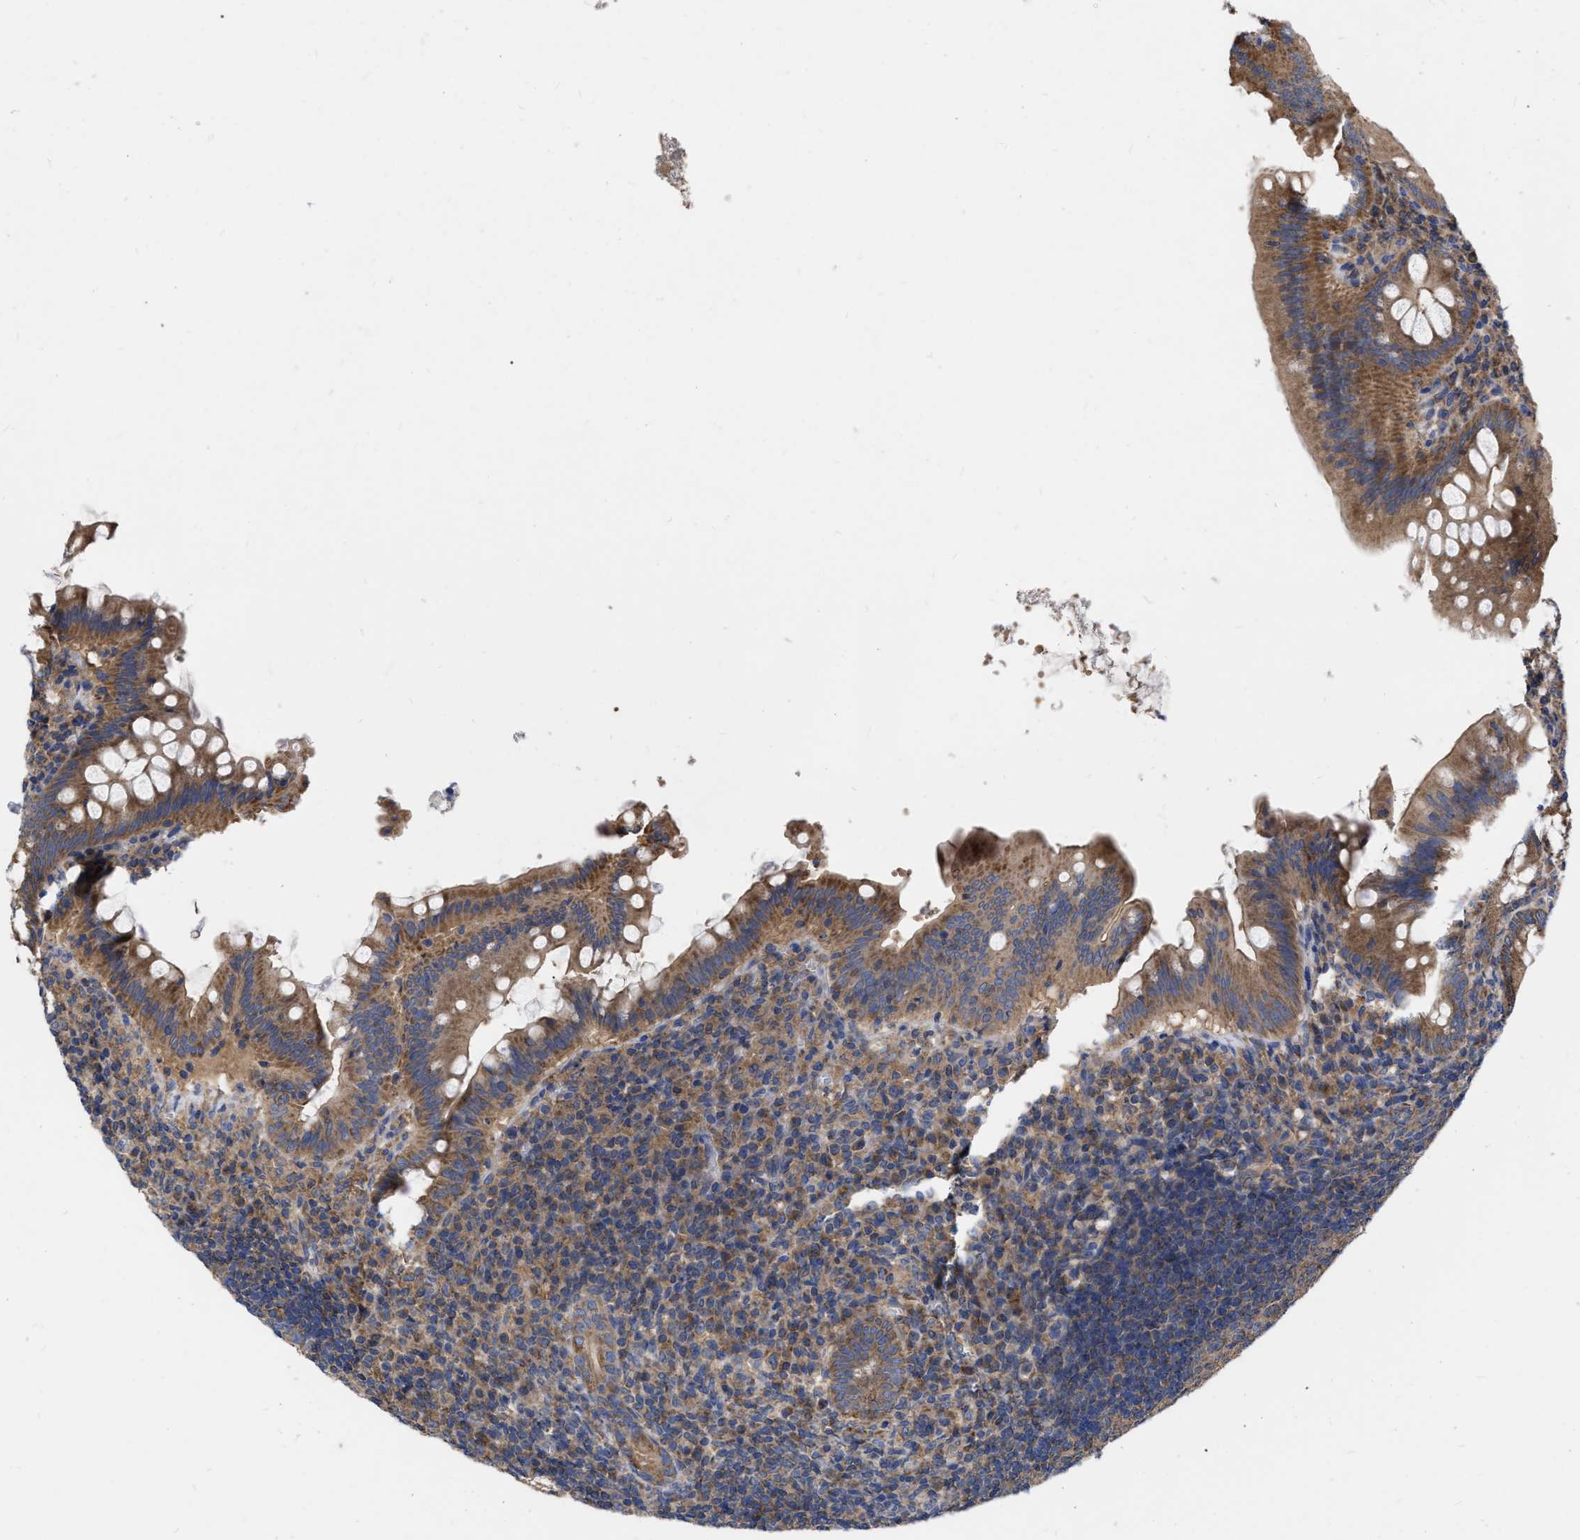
{"staining": {"intensity": "moderate", "quantity": ">75%", "location": "cytoplasmic/membranous"}, "tissue": "appendix", "cell_type": "Glandular cells", "image_type": "normal", "snomed": [{"axis": "morphology", "description": "Normal tissue, NOS"}, {"axis": "topography", "description": "Appendix"}], "caption": "Immunohistochemistry (DAB (3,3'-diaminobenzidine)) staining of benign appendix displays moderate cytoplasmic/membranous protein positivity in about >75% of glandular cells.", "gene": "CDKN2C", "patient": {"sex": "male", "age": 56}}